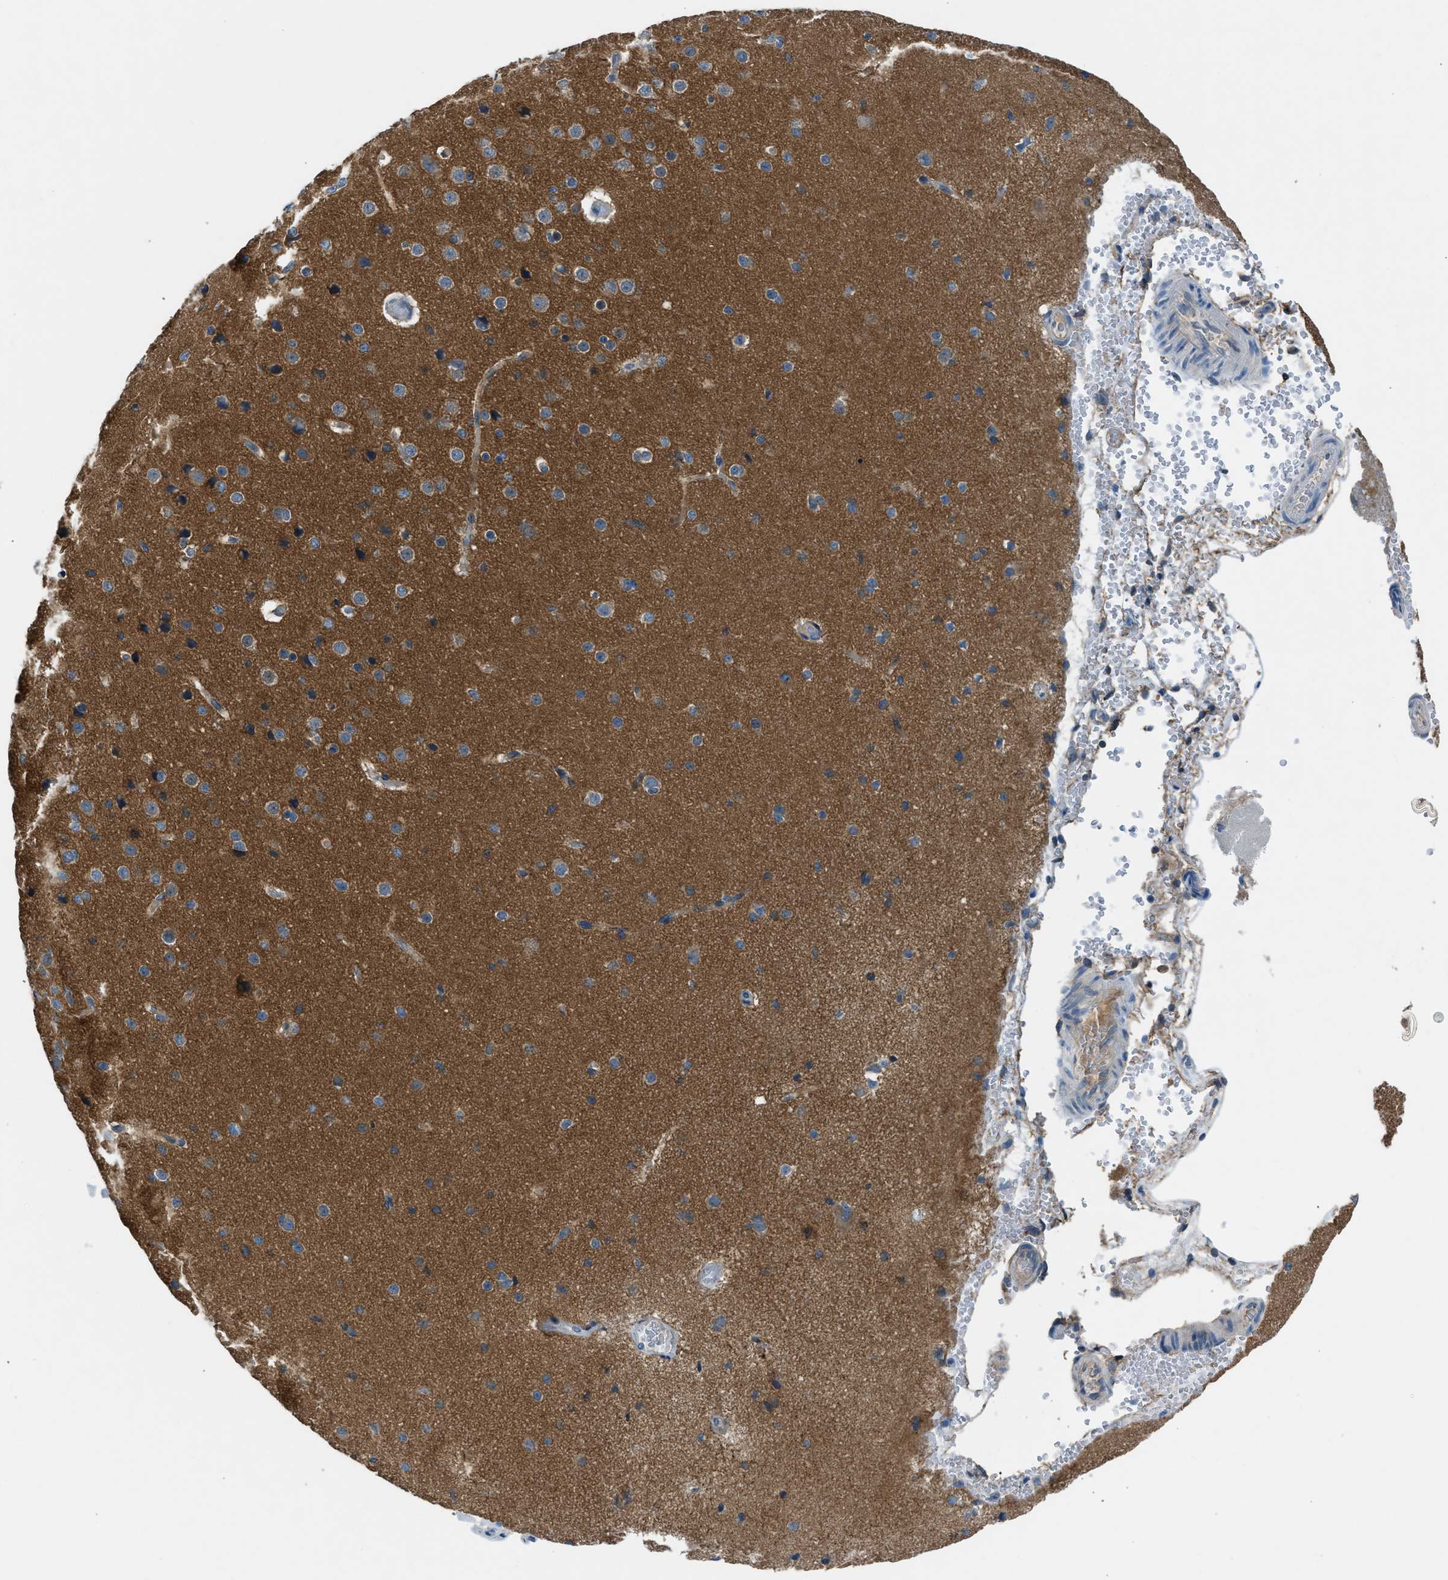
{"staining": {"intensity": "negative", "quantity": "none", "location": "none"}, "tissue": "cerebral cortex", "cell_type": "Endothelial cells", "image_type": "normal", "snomed": [{"axis": "morphology", "description": "Normal tissue, NOS"}, {"axis": "morphology", "description": "Developmental malformation"}, {"axis": "topography", "description": "Cerebral cortex"}], "caption": "Immunohistochemistry micrograph of normal cerebral cortex: cerebral cortex stained with DAB (3,3'-diaminobenzidine) demonstrates no significant protein positivity in endothelial cells.", "gene": "BMP1", "patient": {"sex": "female", "age": 30}}